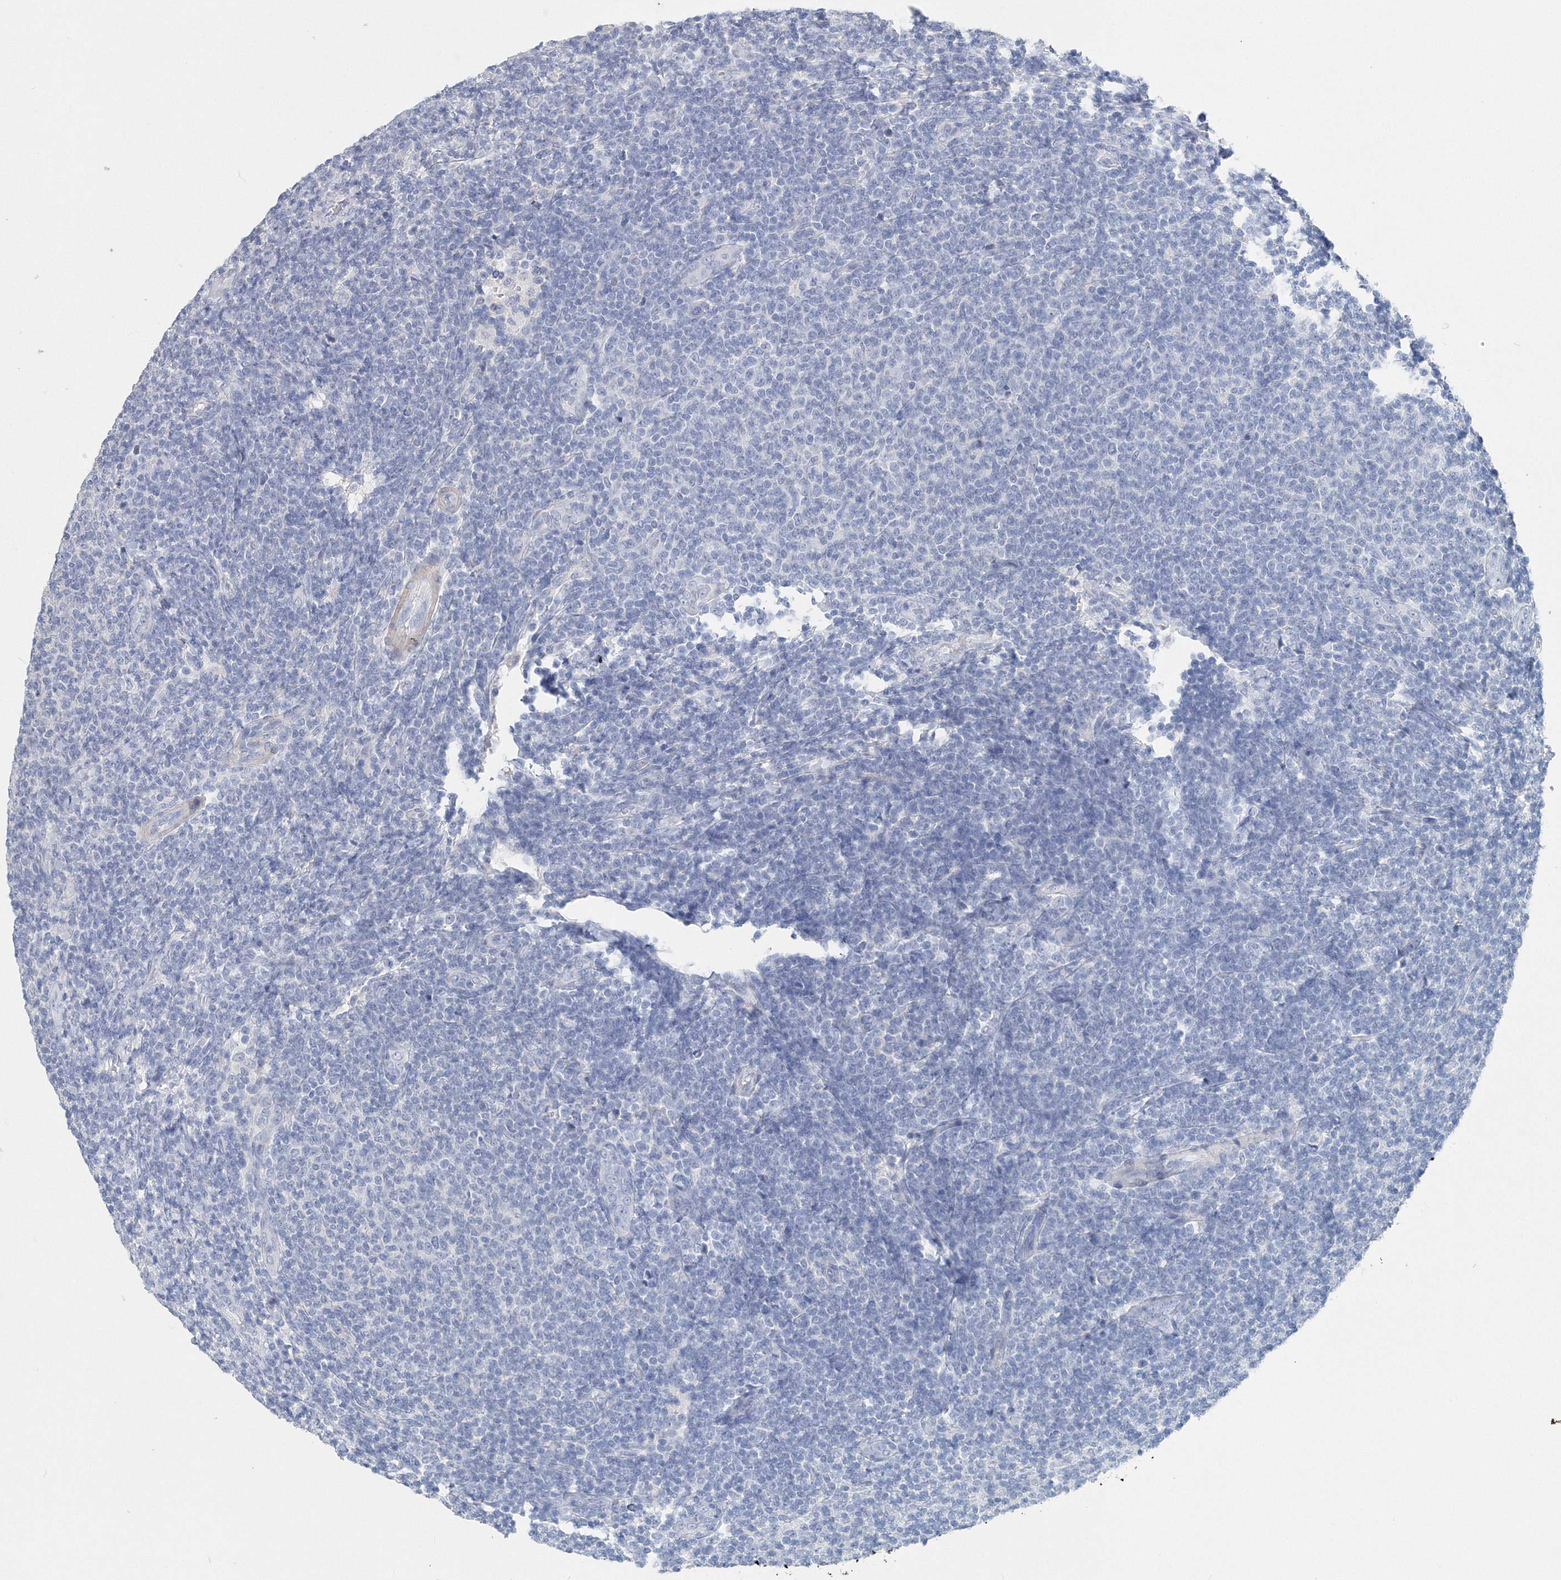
{"staining": {"intensity": "negative", "quantity": "none", "location": "none"}, "tissue": "lymphoma", "cell_type": "Tumor cells", "image_type": "cancer", "snomed": [{"axis": "morphology", "description": "Malignant lymphoma, non-Hodgkin's type, Low grade"}, {"axis": "topography", "description": "Lymph node"}], "caption": "An image of low-grade malignant lymphoma, non-Hodgkin's type stained for a protein exhibits no brown staining in tumor cells.", "gene": "OSBPL6", "patient": {"sex": "male", "age": 66}}